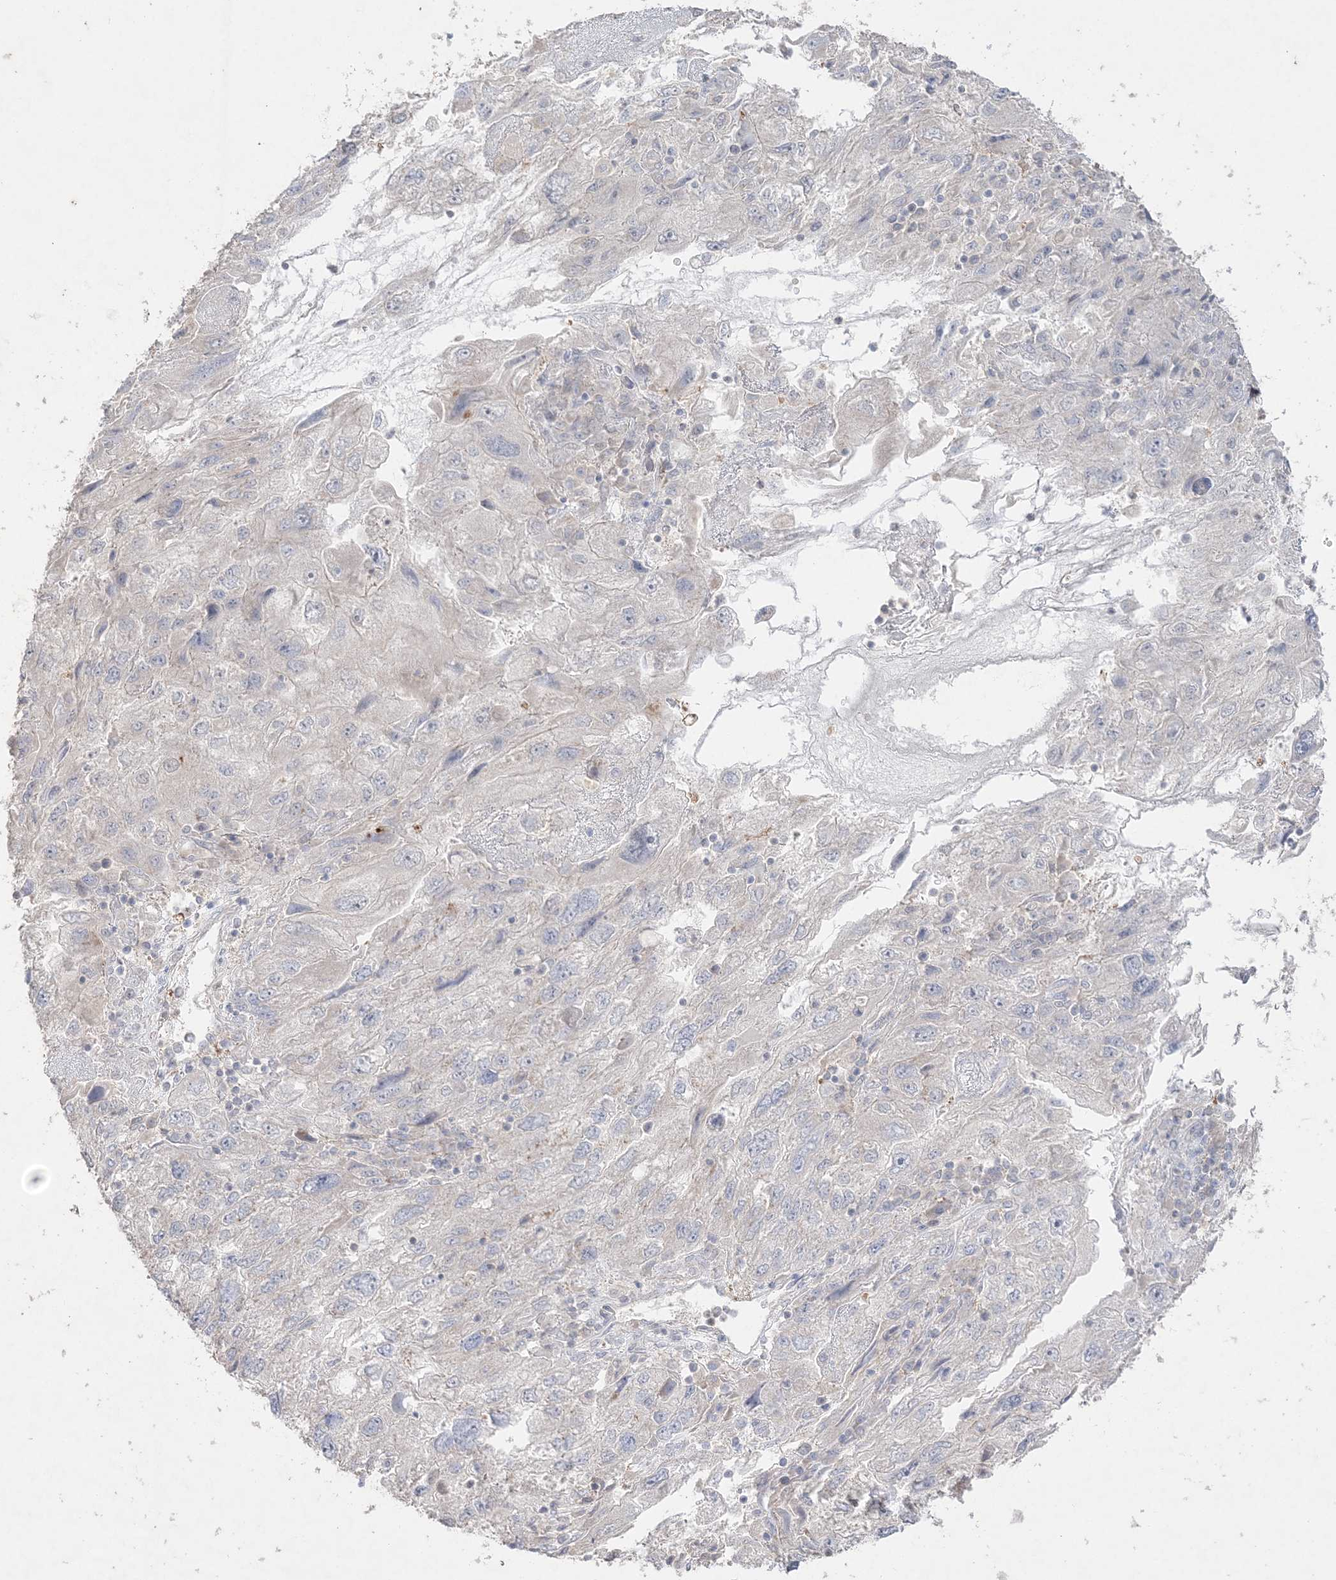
{"staining": {"intensity": "negative", "quantity": "none", "location": "none"}, "tissue": "endometrial cancer", "cell_type": "Tumor cells", "image_type": "cancer", "snomed": [{"axis": "morphology", "description": "Adenocarcinoma, NOS"}, {"axis": "topography", "description": "Endometrium"}], "caption": "Immunohistochemical staining of endometrial adenocarcinoma demonstrates no significant staining in tumor cells. (DAB (3,3'-diaminobenzidine) IHC, high magnification).", "gene": "SH3BP4", "patient": {"sex": "female", "age": 49}}